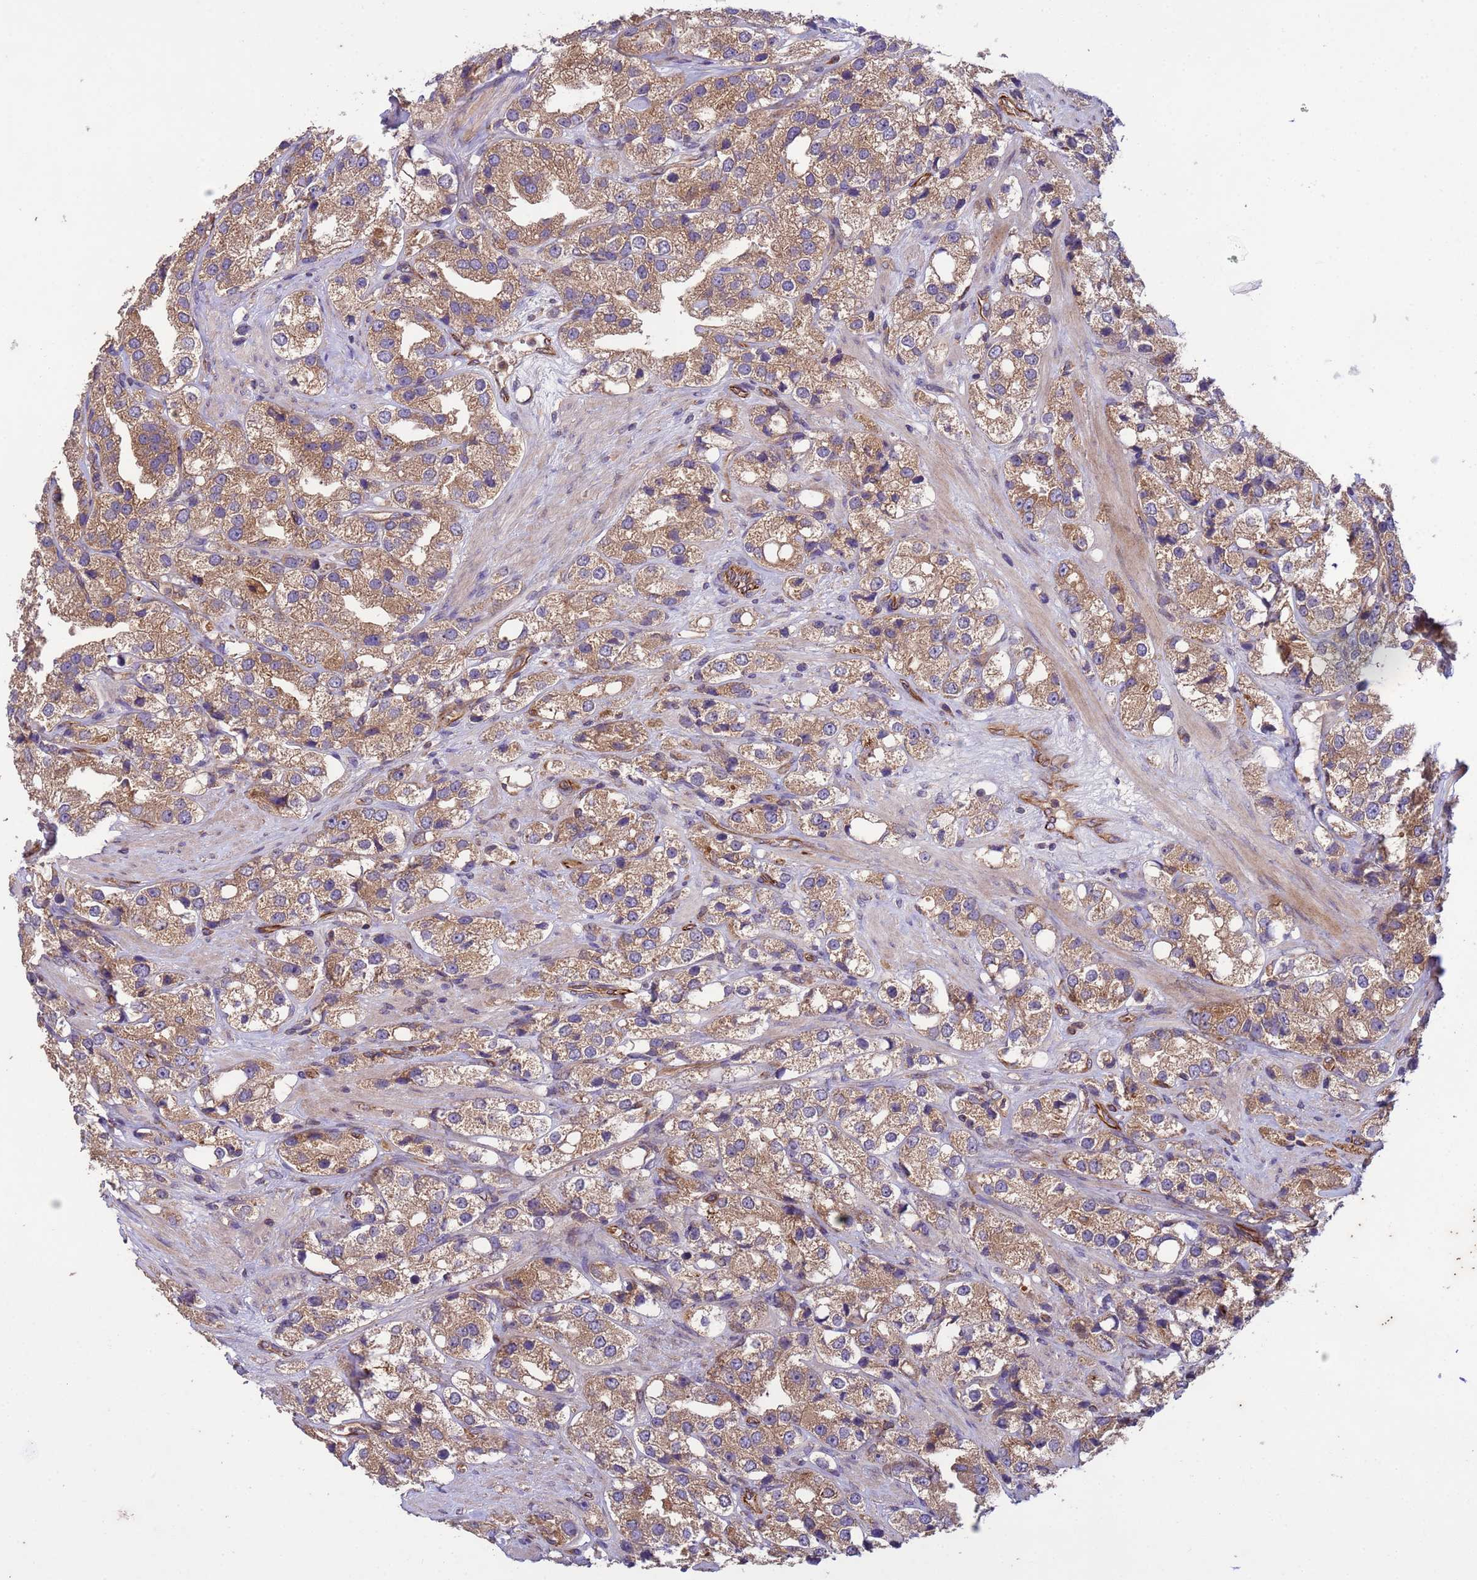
{"staining": {"intensity": "moderate", "quantity": ">75%", "location": "cytoplasmic/membranous"}, "tissue": "prostate cancer", "cell_type": "Tumor cells", "image_type": "cancer", "snomed": [{"axis": "morphology", "description": "Adenocarcinoma, NOS"}, {"axis": "topography", "description": "Prostate"}], "caption": "Approximately >75% of tumor cells in human prostate adenocarcinoma exhibit moderate cytoplasmic/membranous protein positivity as visualized by brown immunohistochemical staining.", "gene": "RAB10", "patient": {"sex": "male", "age": 79}}